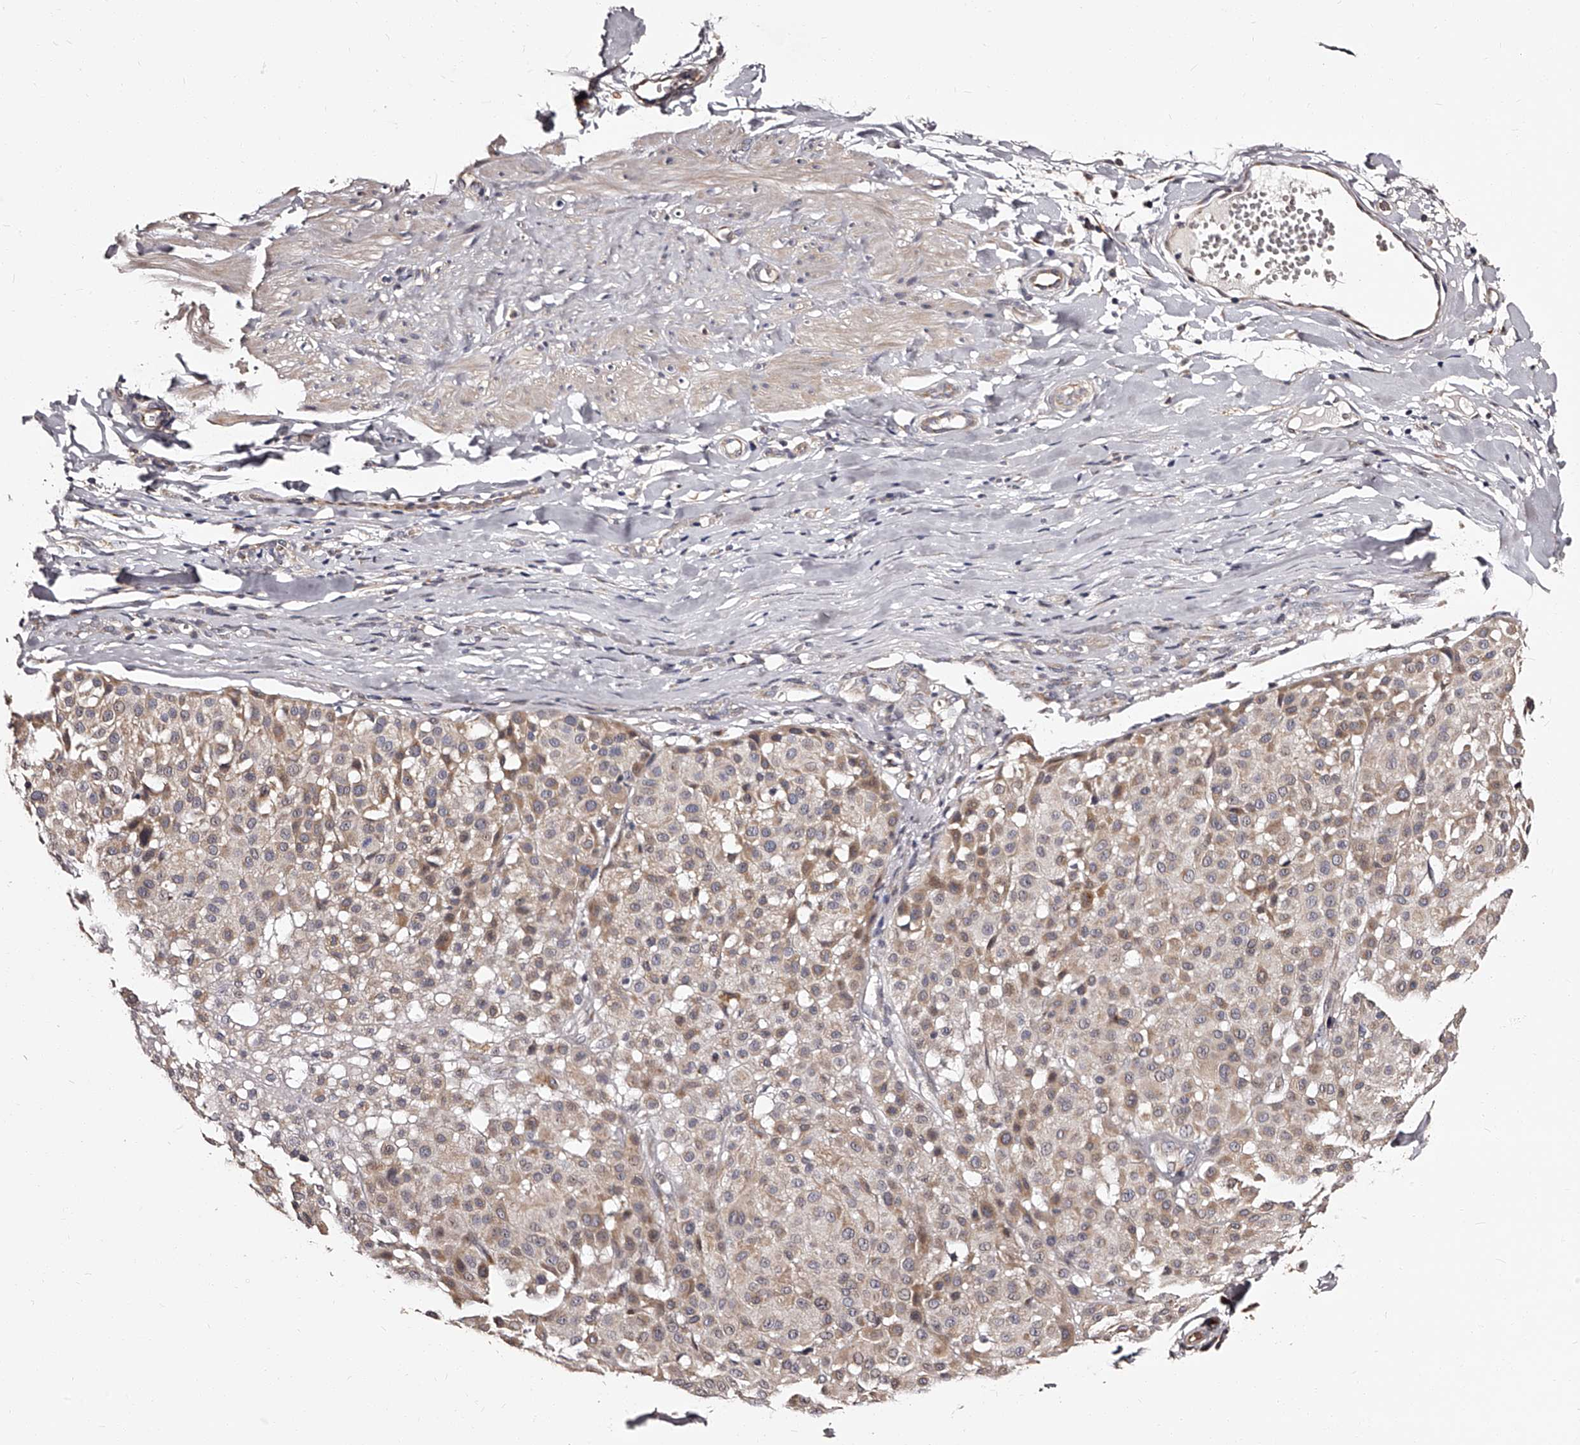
{"staining": {"intensity": "weak", "quantity": "<25%", "location": "cytoplasmic/membranous"}, "tissue": "melanoma", "cell_type": "Tumor cells", "image_type": "cancer", "snomed": [{"axis": "morphology", "description": "Malignant melanoma, Metastatic site"}, {"axis": "topography", "description": "Soft tissue"}], "caption": "This is an IHC image of human melanoma. There is no staining in tumor cells.", "gene": "RSC1A1", "patient": {"sex": "male", "age": 41}}